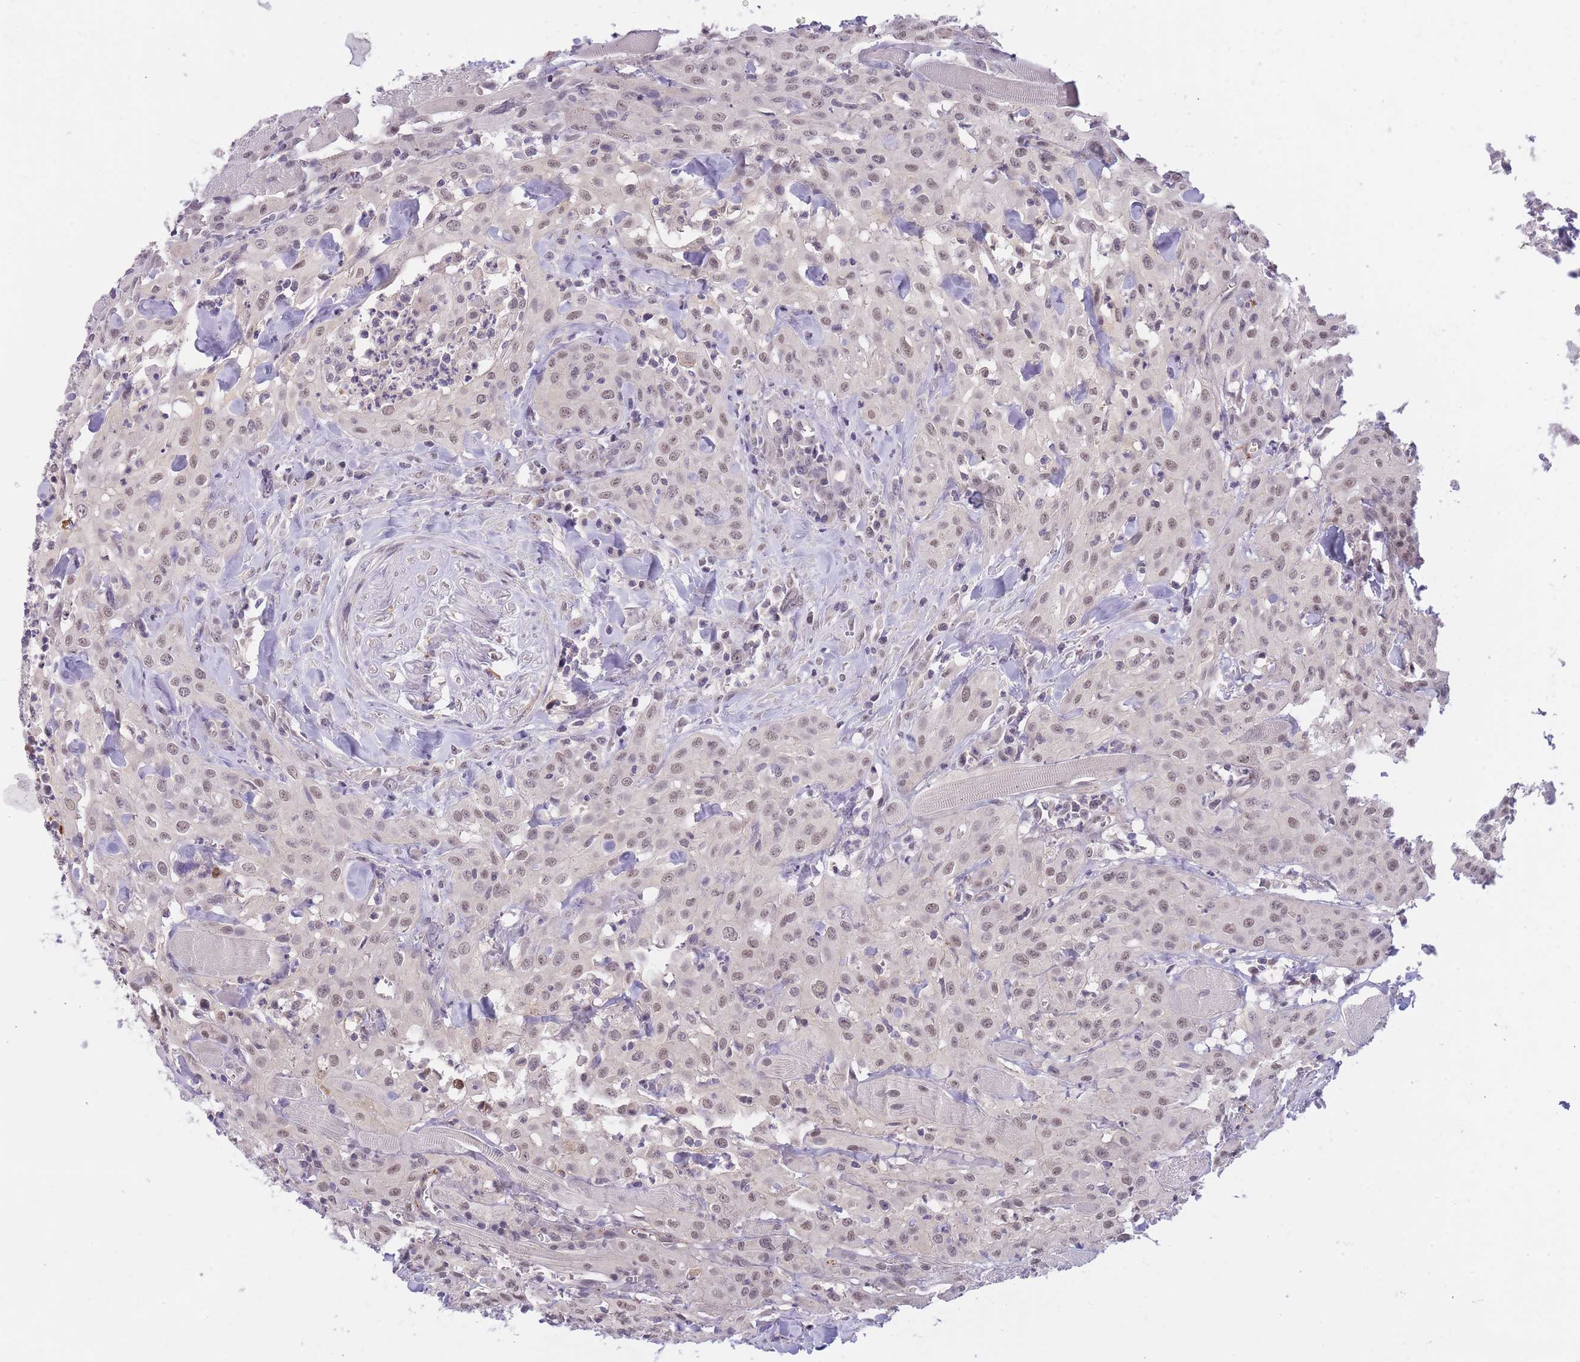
{"staining": {"intensity": "weak", "quantity": ">75%", "location": "nuclear"}, "tissue": "head and neck cancer", "cell_type": "Tumor cells", "image_type": "cancer", "snomed": [{"axis": "morphology", "description": "Squamous cell carcinoma, NOS"}, {"axis": "topography", "description": "Oral tissue"}, {"axis": "topography", "description": "Head-Neck"}], "caption": "Squamous cell carcinoma (head and neck) stained with a brown dye shows weak nuclear positive expression in about >75% of tumor cells.", "gene": "GOLGA6L25", "patient": {"sex": "female", "age": 70}}